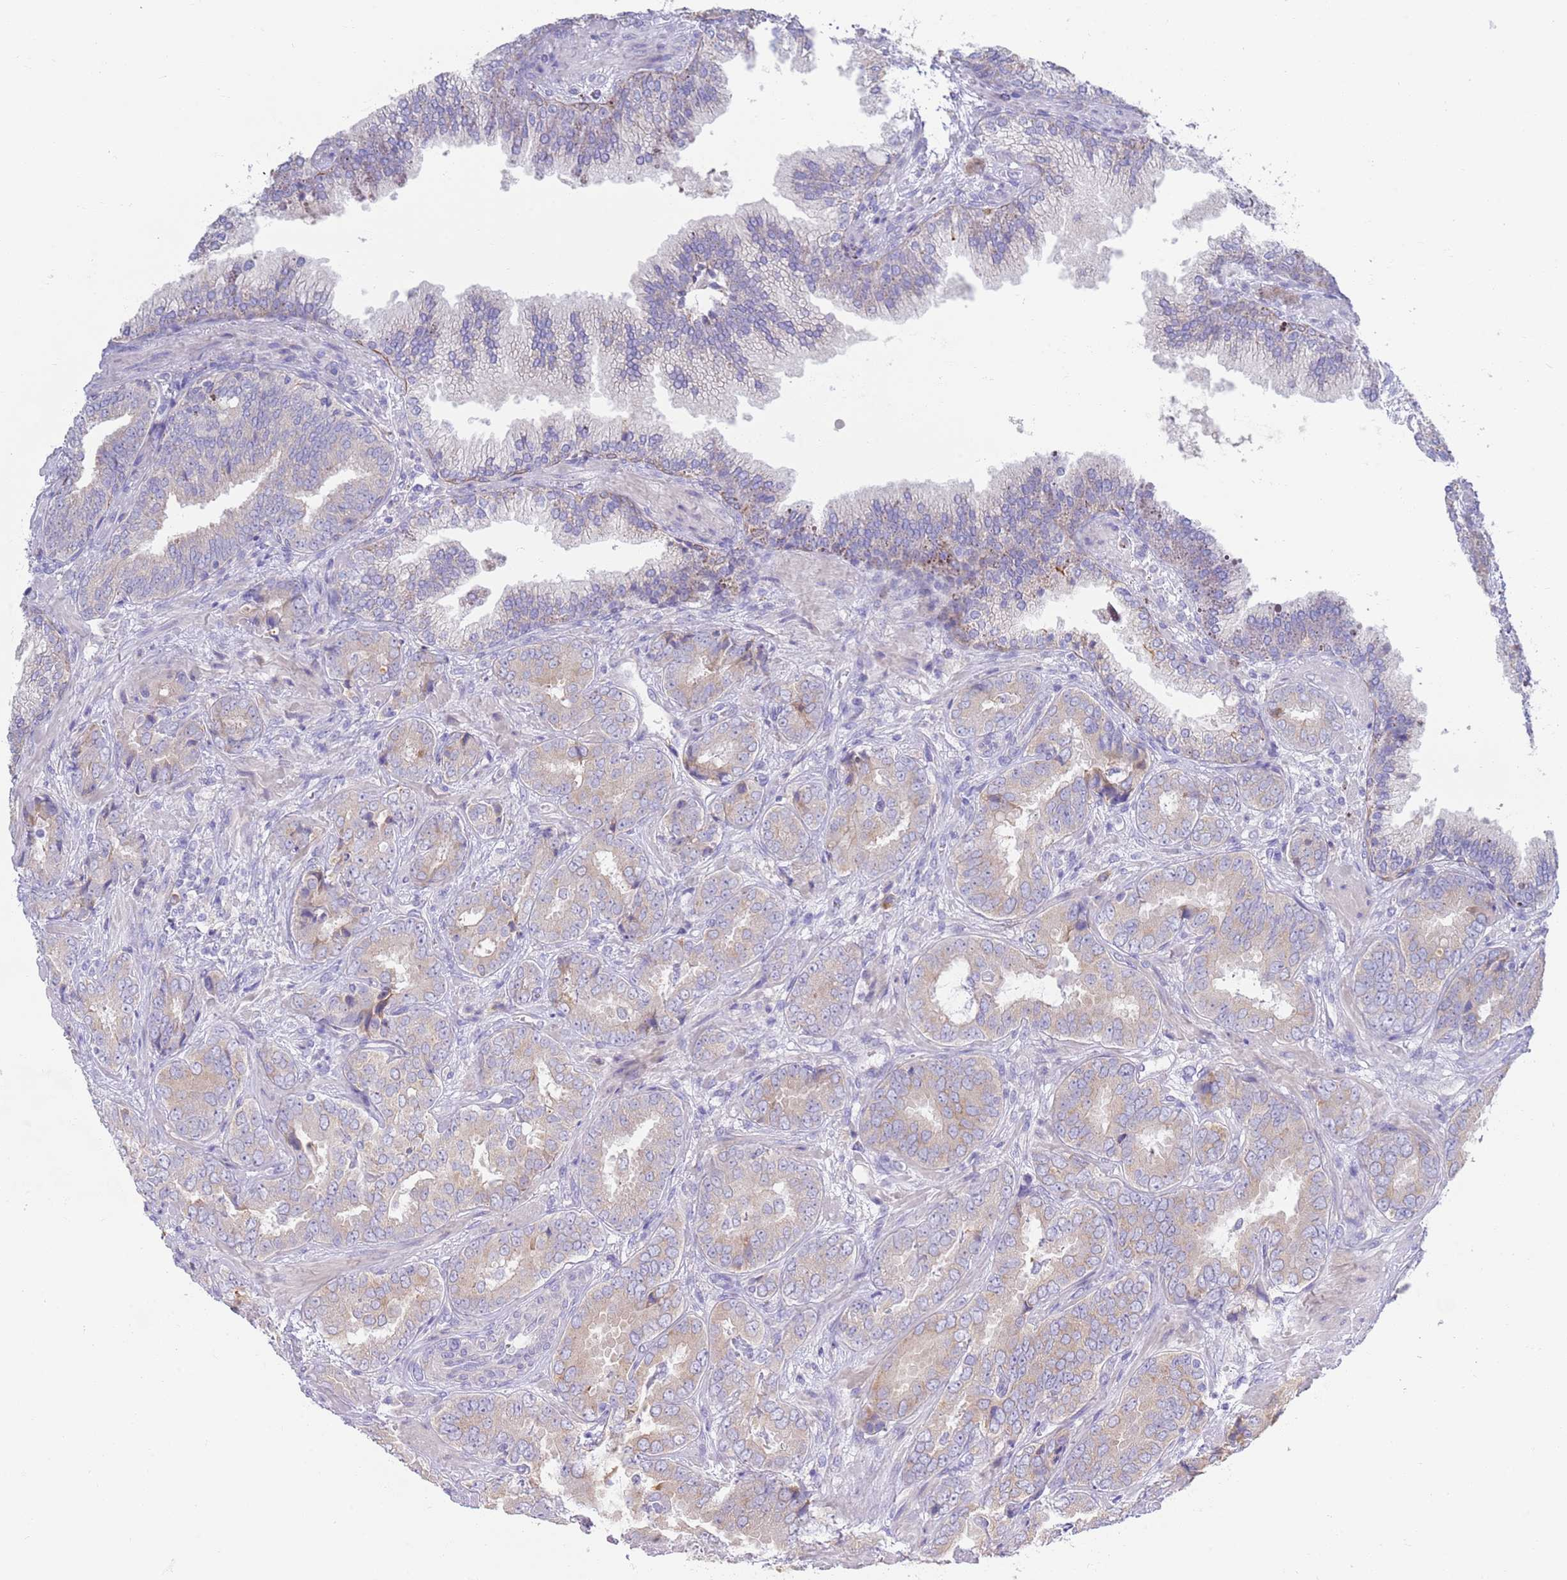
{"staining": {"intensity": "strong", "quantity": "<25%", "location": "cytoplasmic/membranous"}, "tissue": "prostate cancer", "cell_type": "Tumor cells", "image_type": "cancer", "snomed": [{"axis": "morphology", "description": "Adenocarcinoma, High grade"}, {"axis": "topography", "description": "Prostate"}], "caption": "Tumor cells show strong cytoplasmic/membranous staining in approximately <25% of cells in prostate cancer (adenocarcinoma (high-grade)). (brown staining indicates protein expression, while blue staining denotes nuclei).", "gene": "CCDC149", "patient": {"sex": "male", "age": 71}}